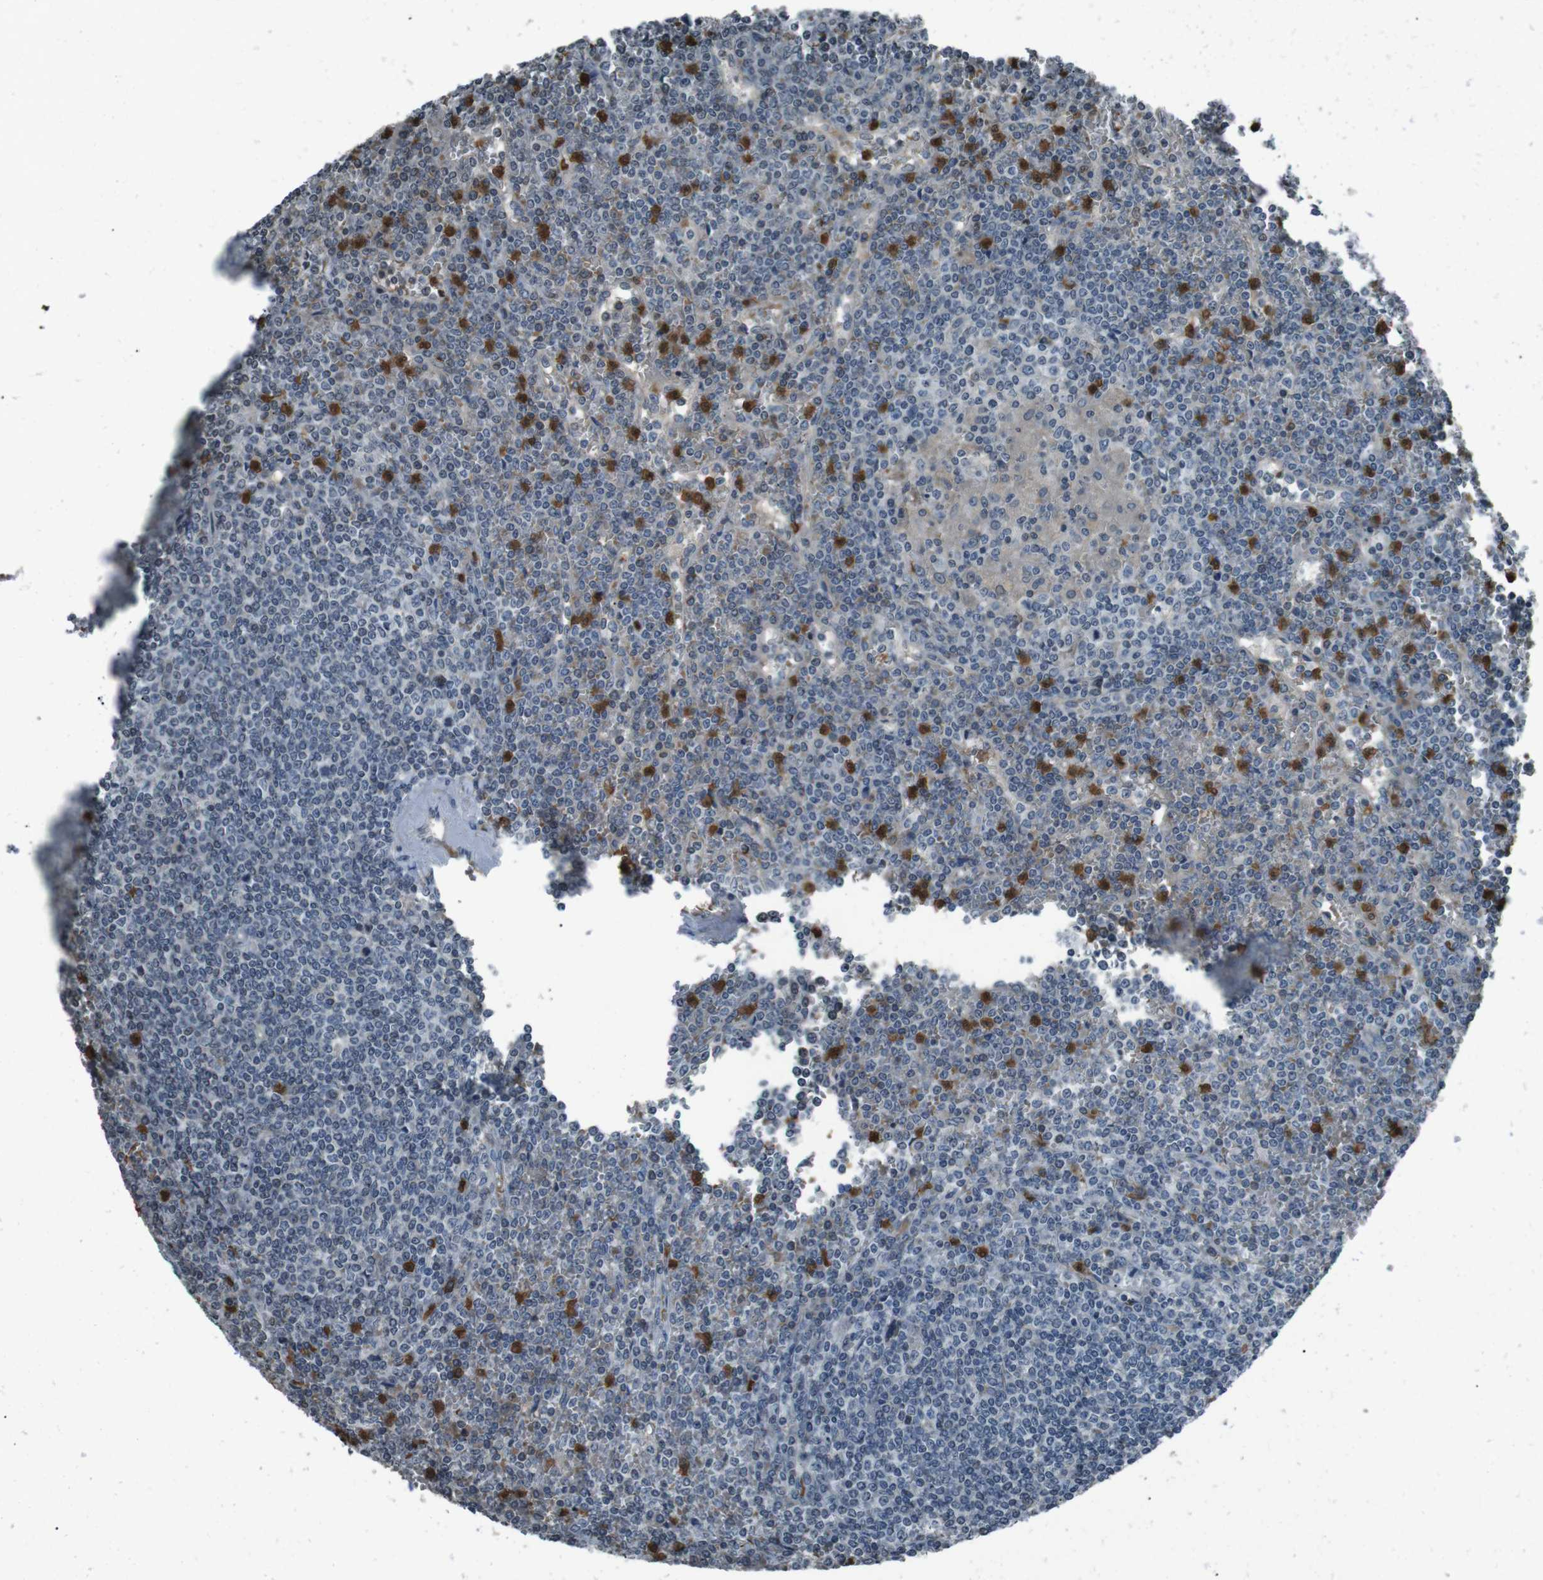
{"staining": {"intensity": "negative", "quantity": "none", "location": "none"}, "tissue": "lymphoma", "cell_type": "Tumor cells", "image_type": "cancer", "snomed": [{"axis": "morphology", "description": "Malignant lymphoma, non-Hodgkin's type, Low grade"}, {"axis": "topography", "description": "Spleen"}], "caption": "A high-resolution photomicrograph shows IHC staining of malignant lymphoma, non-Hodgkin's type (low-grade), which exhibits no significant expression in tumor cells. The staining is performed using DAB (3,3'-diaminobenzidine) brown chromogen with nuclei counter-stained in using hematoxylin.", "gene": "UGT1A6", "patient": {"sex": "female", "age": 19}}